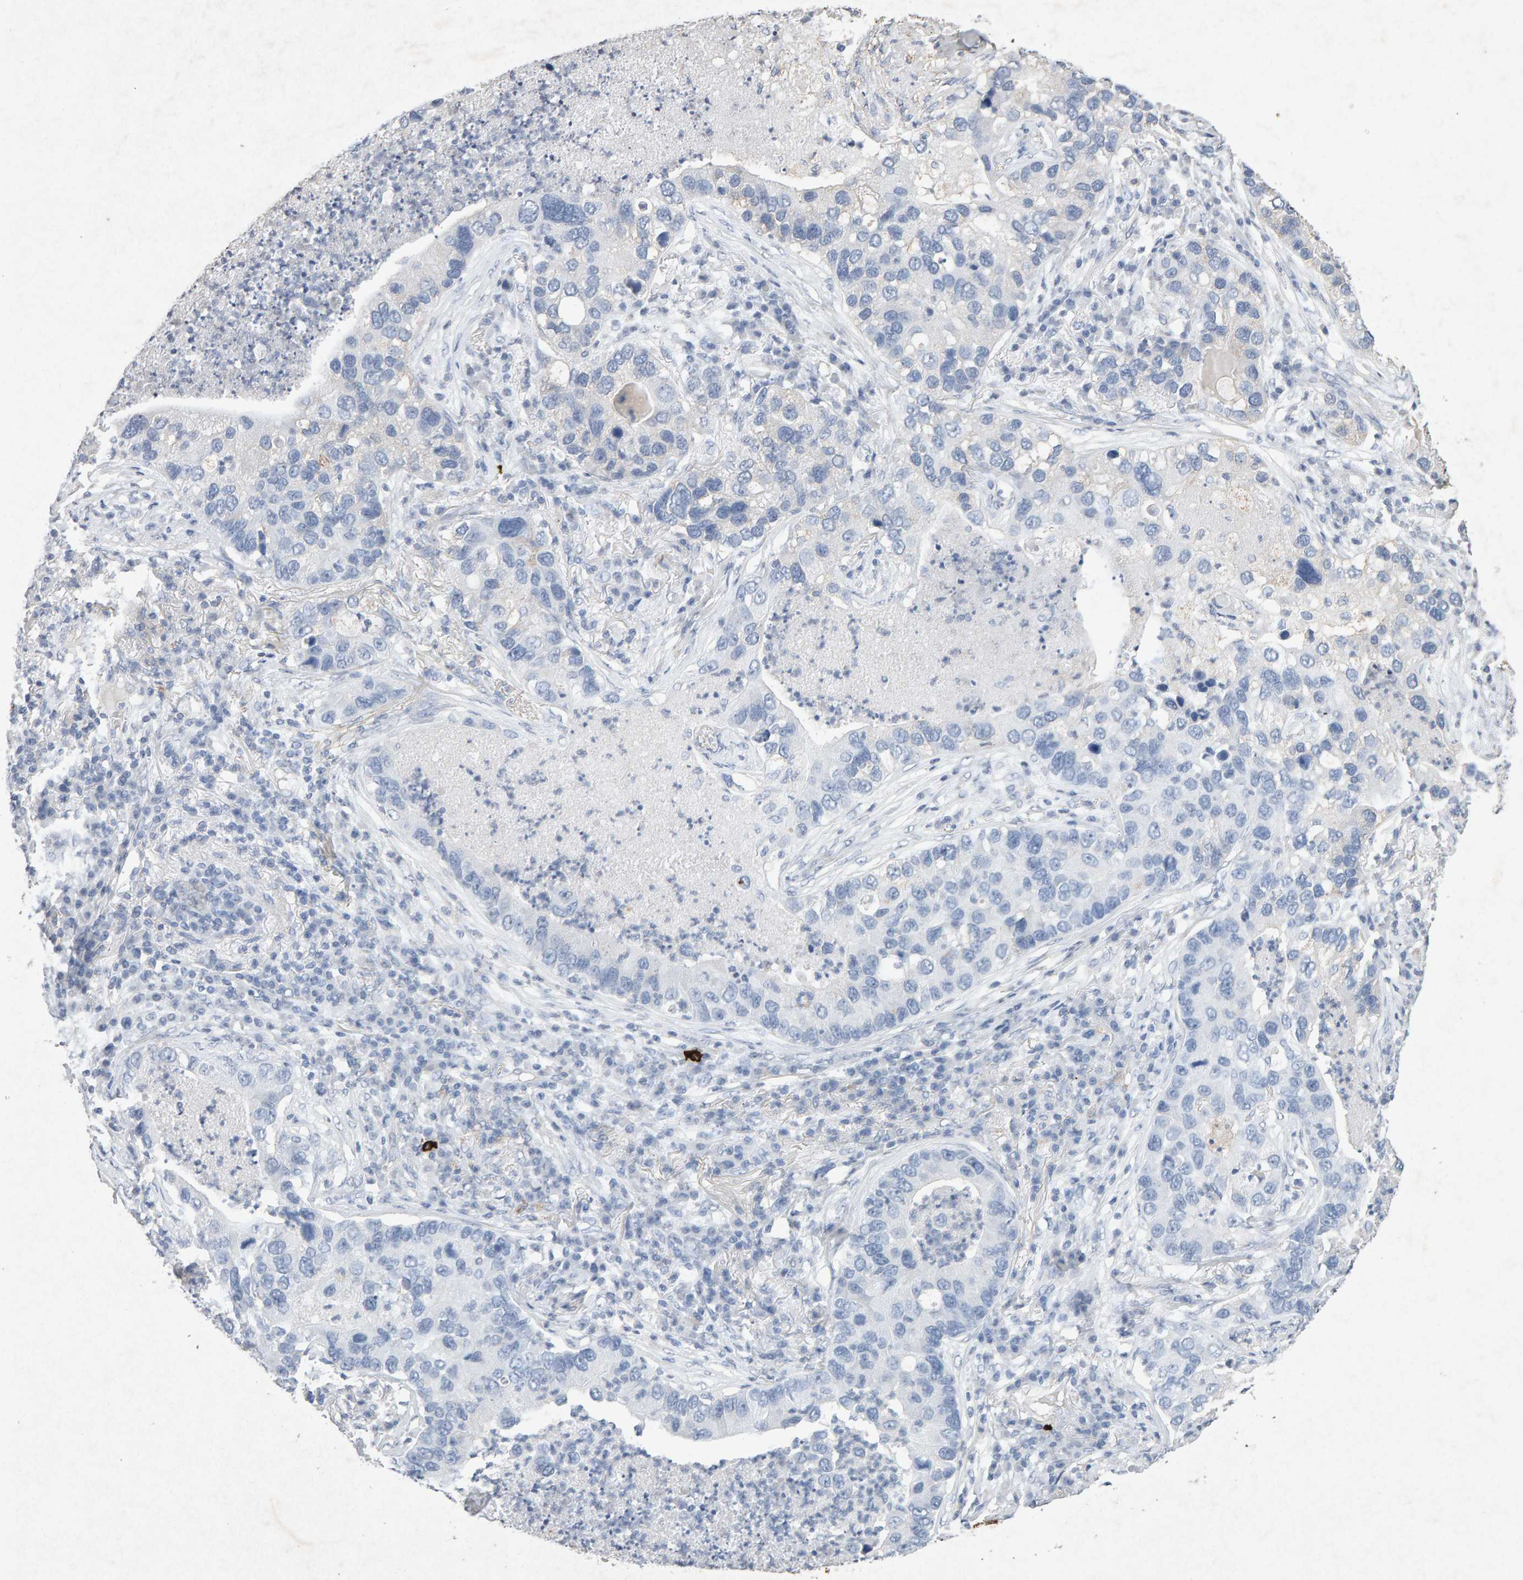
{"staining": {"intensity": "negative", "quantity": "none", "location": "none"}, "tissue": "lung cancer", "cell_type": "Tumor cells", "image_type": "cancer", "snomed": [{"axis": "morphology", "description": "Normal tissue, NOS"}, {"axis": "morphology", "description": "Adenocarcinoma, NOS"}, {"axis": "topography", "description": "Bronchus"}, {"axis": "topography", "description": "Lung"}], "caption": "A photomicrograph of lung adenocarcinoma stained for a protein reveals no brown staining in tumor cells. (DAB (3,3'-diaminobenzidine) IHC visualized using brightfield microscopy, high magnification).", "gene": "PTPRM", "patient": {"sex": "male", "age": 54}}